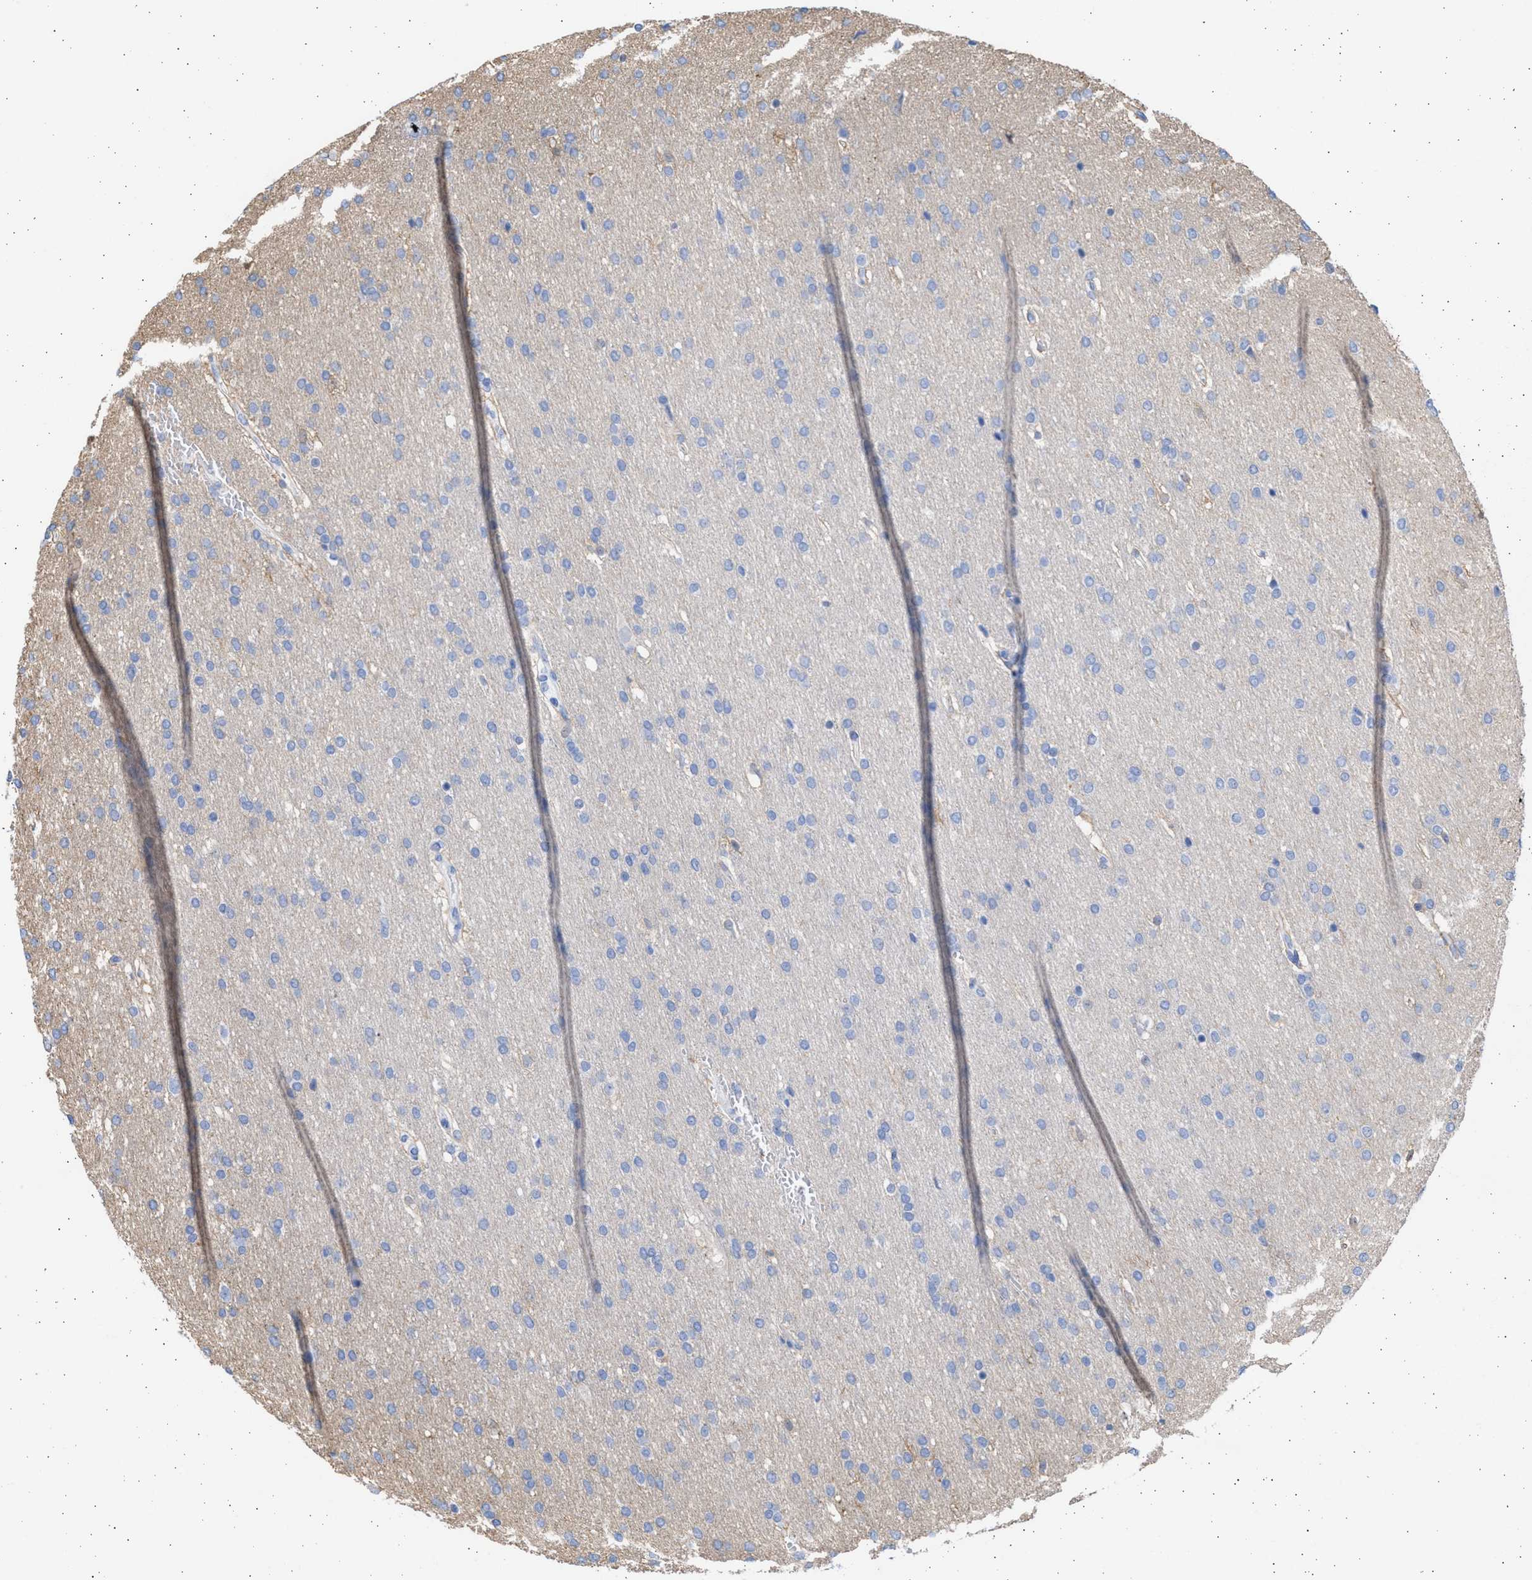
{"staining": {"intensity": "negative", "quantity": "none", "location": "none"}, "tissue": "glioma", "cell_type": "Tumor cells", "image_type": "cancer", "snomed": [{"axis": "morphology", "description": "Glioma, malignant, Low grade"}, {"axis": "topography", "description": "Brain"}], "caption": "This is an immunohistochemistry (IHC) micrograph of low-grade glioma (malignant). There is no positivity in tumor cells.", "gene": "ALDOC", "patient": {"sex": "female", "age": 37}}